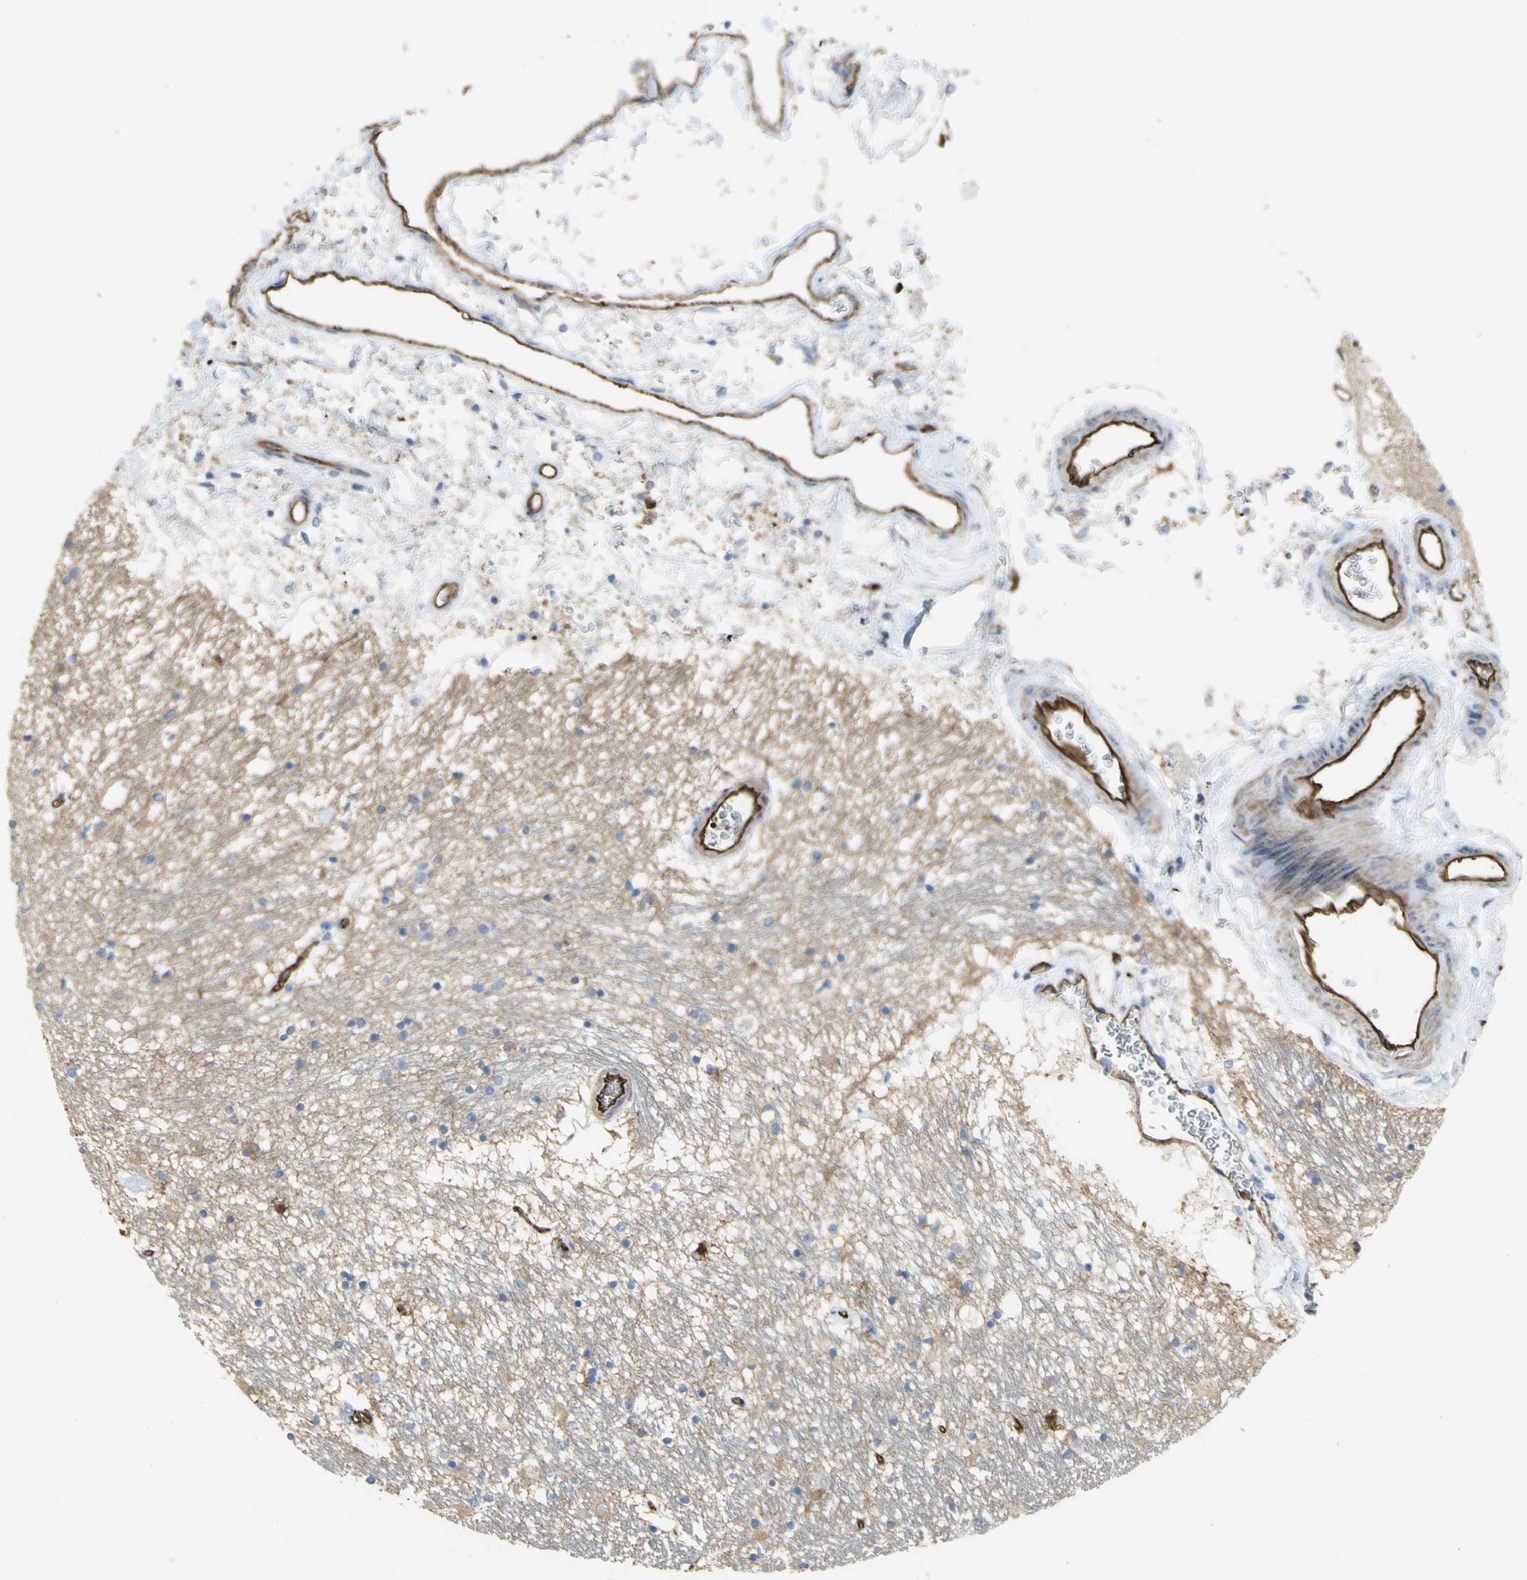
{"staining": {"intensity": "weak", "quantity": "25%-75%", "location": "cytoplasmic/membranous"}, "tissue": "hippocampus", "cell_type": "Glial cells", "image_type": "normal", "snomed": [{"axis": "morphology", "description": "Normal tissue, NOS"}, {"axis": "topography", "description": "Hippocampus"}], "caption": "Immunohistochemical staining of benign hippocampus shows 25%-75% levels of weak cytoplasmic/membranous protein expression in about 25%-75% of glial cells. The protein is stained brown, and the nuclei are stained in blue (DAB (3,3'-diaminobenzidine) IHC with brightfield microscopy, high magnification).", "gene": "FLNB", "patient": {"sex": "male", "age": 45}}